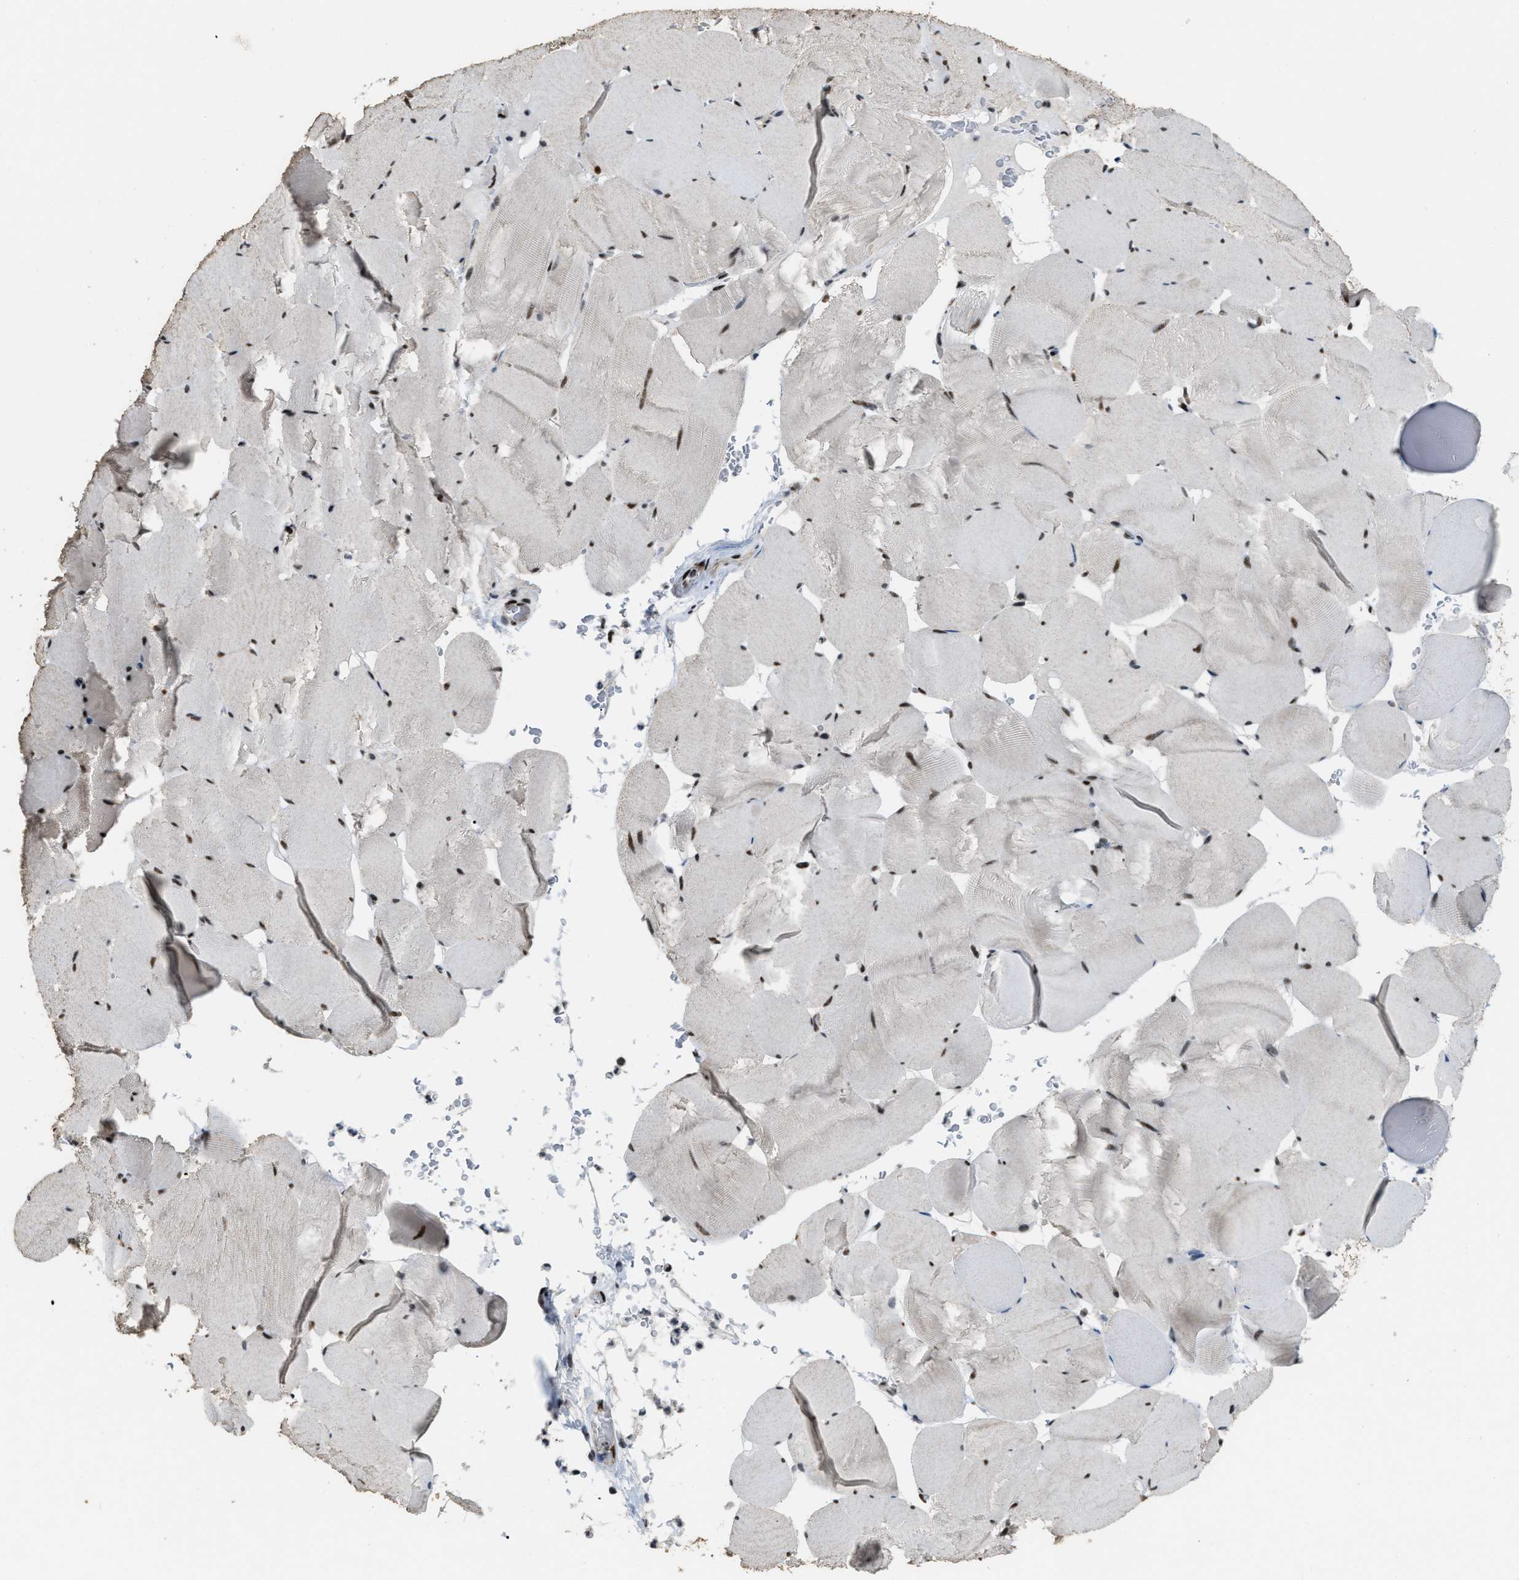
{"staining": {"intensity": "moderate", "quantity": ">75%", "location": "nuclear"}, "tissue": "skeletal muscle", "cell_type": "Myocytes", "image_type": "normal", "snomed": [{"axis": "morphology", "description": "Normal tissue, NOS"}, {"axis": "topography", "description": "Skeletal muscle"}], "caption": "Skeletal muscle stained for a protein demonstrates moderate nuclear positivity in myocytes. (DAB IHC, brown staining for protein, blue staining for nuclei).", "gene": "NUMA1", "patient": {"sex": "male", "age": 62}}